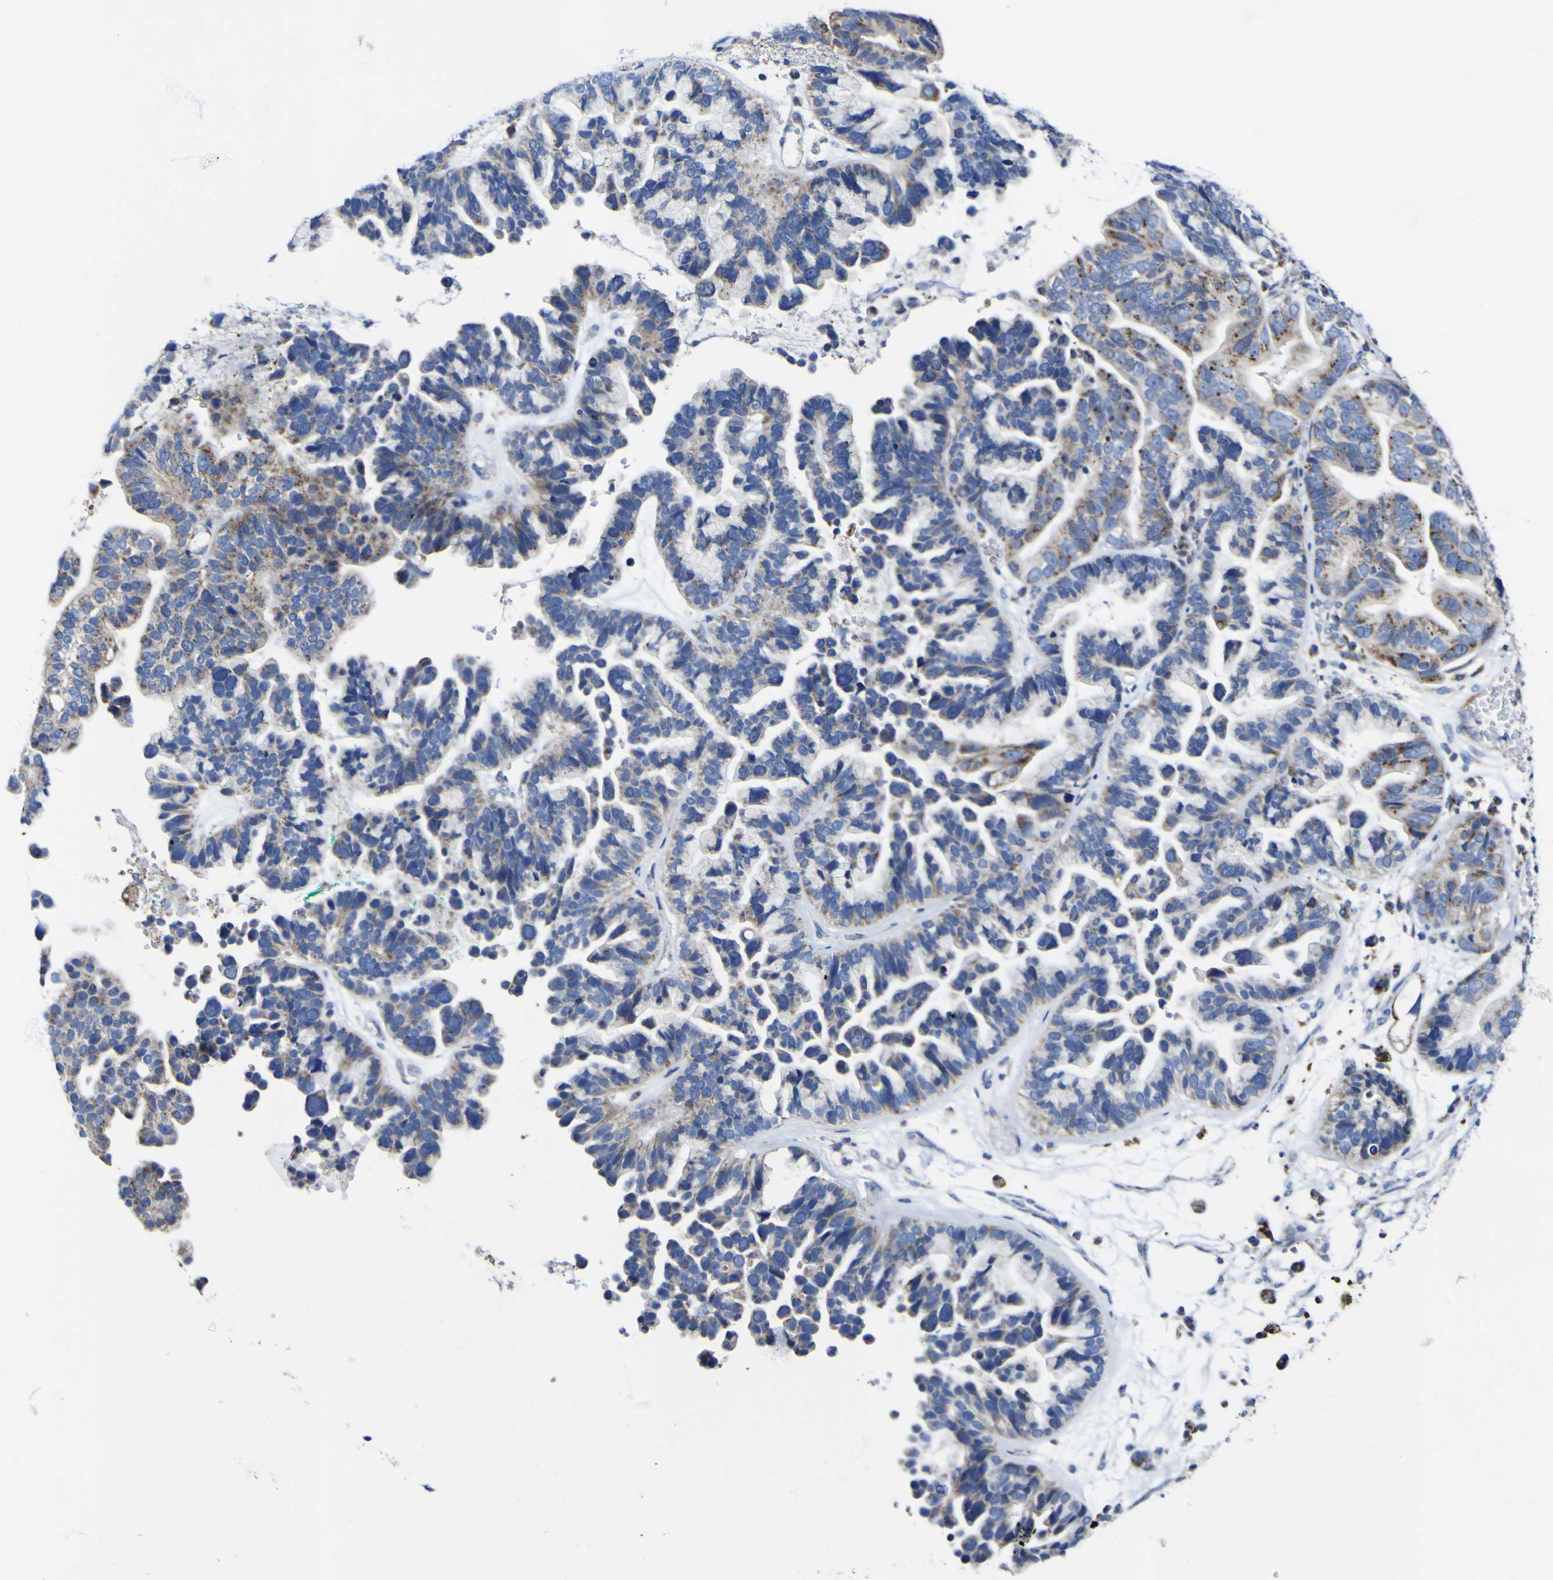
{"staining": {"intensity": "moderate", "quantity": ">75%", "location": "cytoplasmic/membranous"}, "tissue": "ovarian cancer", "cell_type": "Tumor cells", "image_type": "cancer", "snomed": [{"axis": "morphology", "description": "Cystadenocarcinoma, serous, NOS"}, {"axis": "topography", "description": "Ovary"}], "caption": "A micrograph of human ovarian serous cystadenocarcinoma stained for a protein reveals moderate cytoplasmic/membranous brown staining in tumor cells.", "gene": "CCDC90B", "patient": {"sex": "female", "age": 56}}